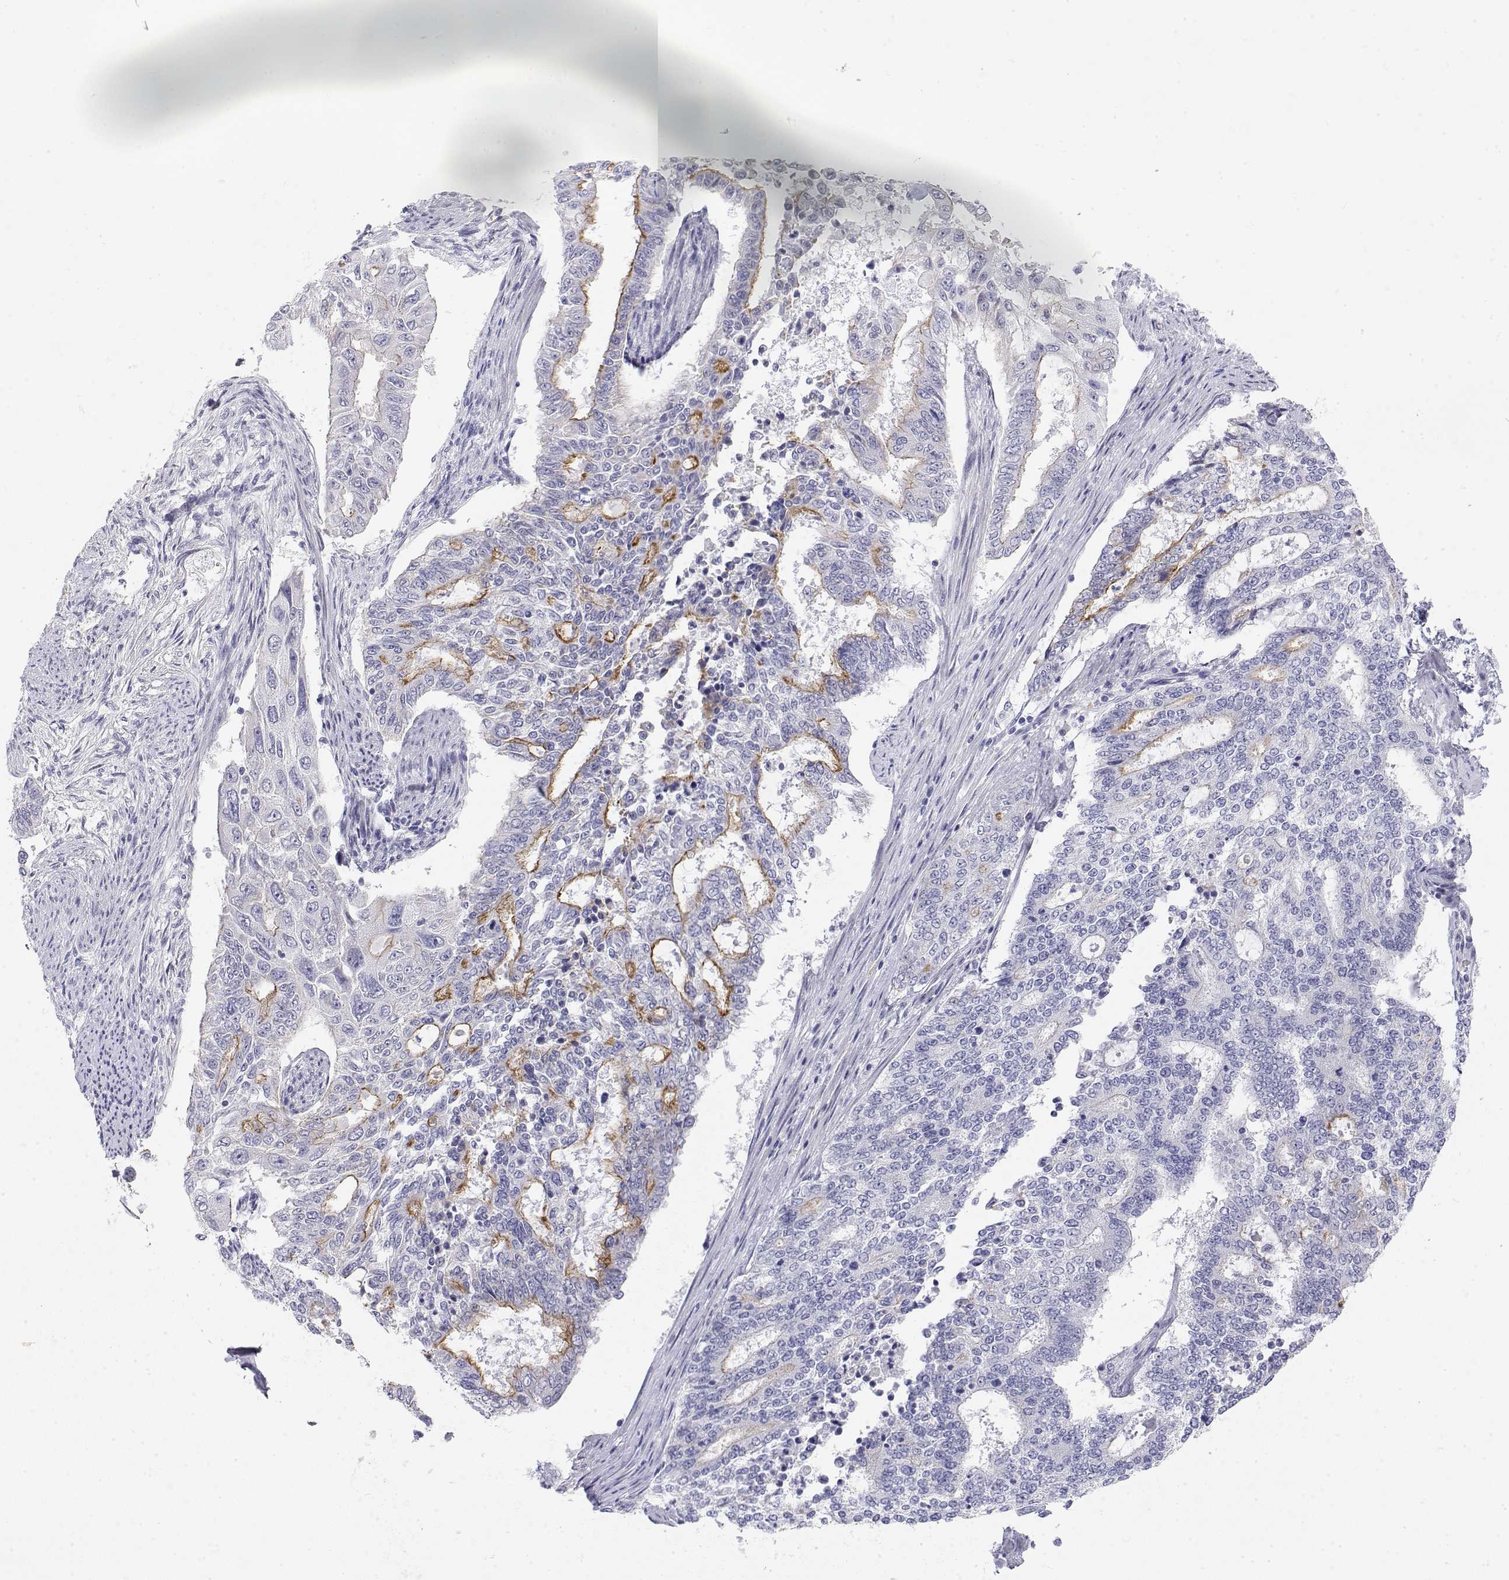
{"staining": {"intensity": "moderate", "quantity": "<25%", "location": "cytoplasmic/membranous"}, "tissue": "endometrial cancer", "cell_type": "Tumor cells", "image_type": "cancer", "snomed": [{"axis": "morphology", "description": "Adenocarcinoma, NOS"}, {"axis": "topography", "description": "Uterus"}], "caption": "Endometrial cancer tissue shows moderate cytoplasmic/membranous expression in about <25% of tumor cells The staining was performed using DAB to visualize the protein expression in brown, while the nuclei were stained in blue with hematoxylin (Magnification: 20x).", "gene": "MISP", "patient": {"sex": "female", "age": 59}}